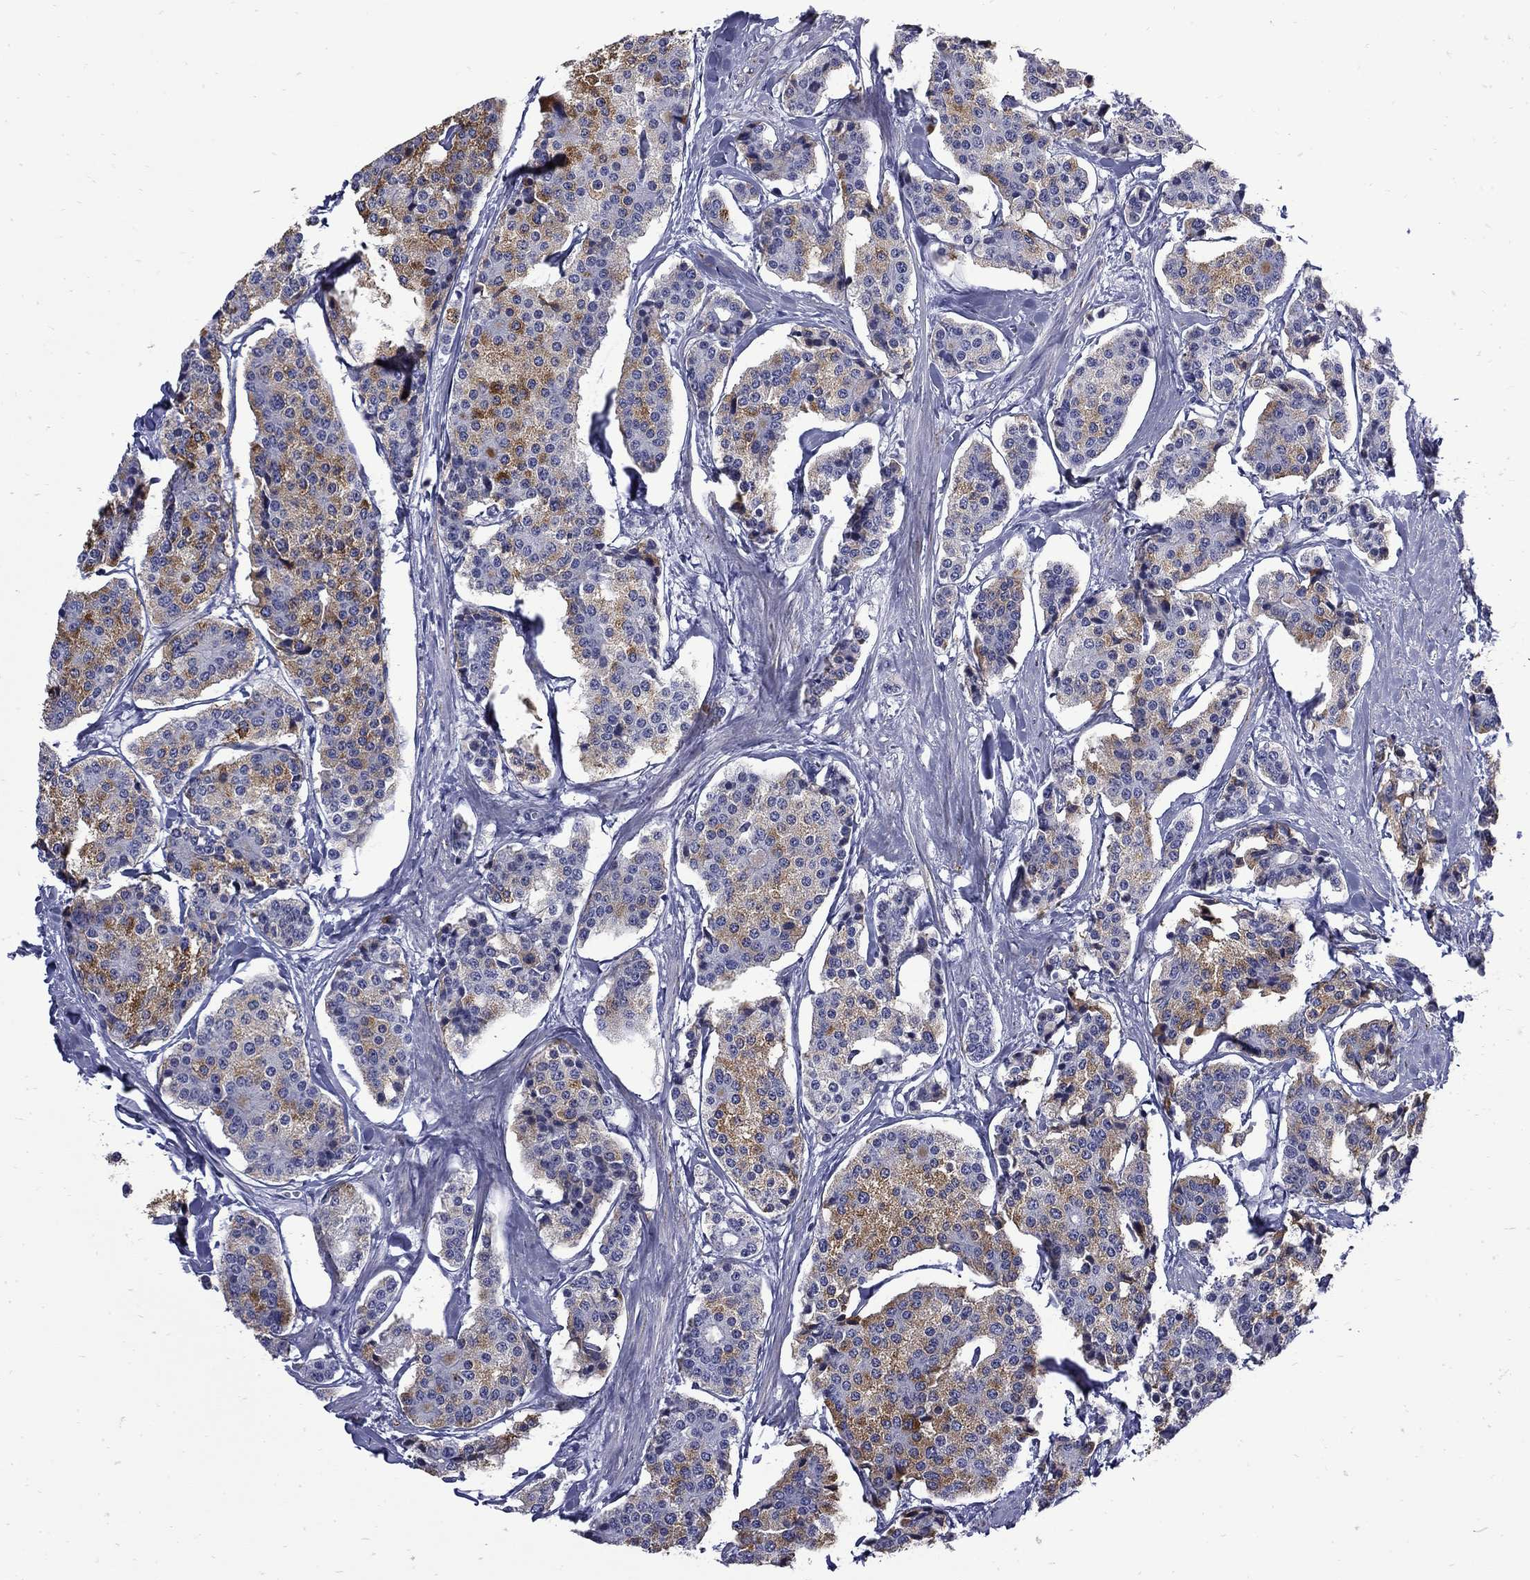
{"staining": {"intensity": "weak", "quantity": "25%-75%", "location": "cytoplasmic/membranous"}, "tissue": "carcinoid", "cell_type": "Tumor cells", "image_type": "cancer", "snomed": [{"axis": "morphology", "description": "Carcinoid, malignant, NOS"}, {"axis": "topography", "description": "Small intestine"}], "caption": "Carcinoid (malignant) stained for a protein demonstrates weak cytoplasmic/membranous positivity in tumor cells.", "gene": "MGARP", "patient": {"sex": "female", "age": 65}}